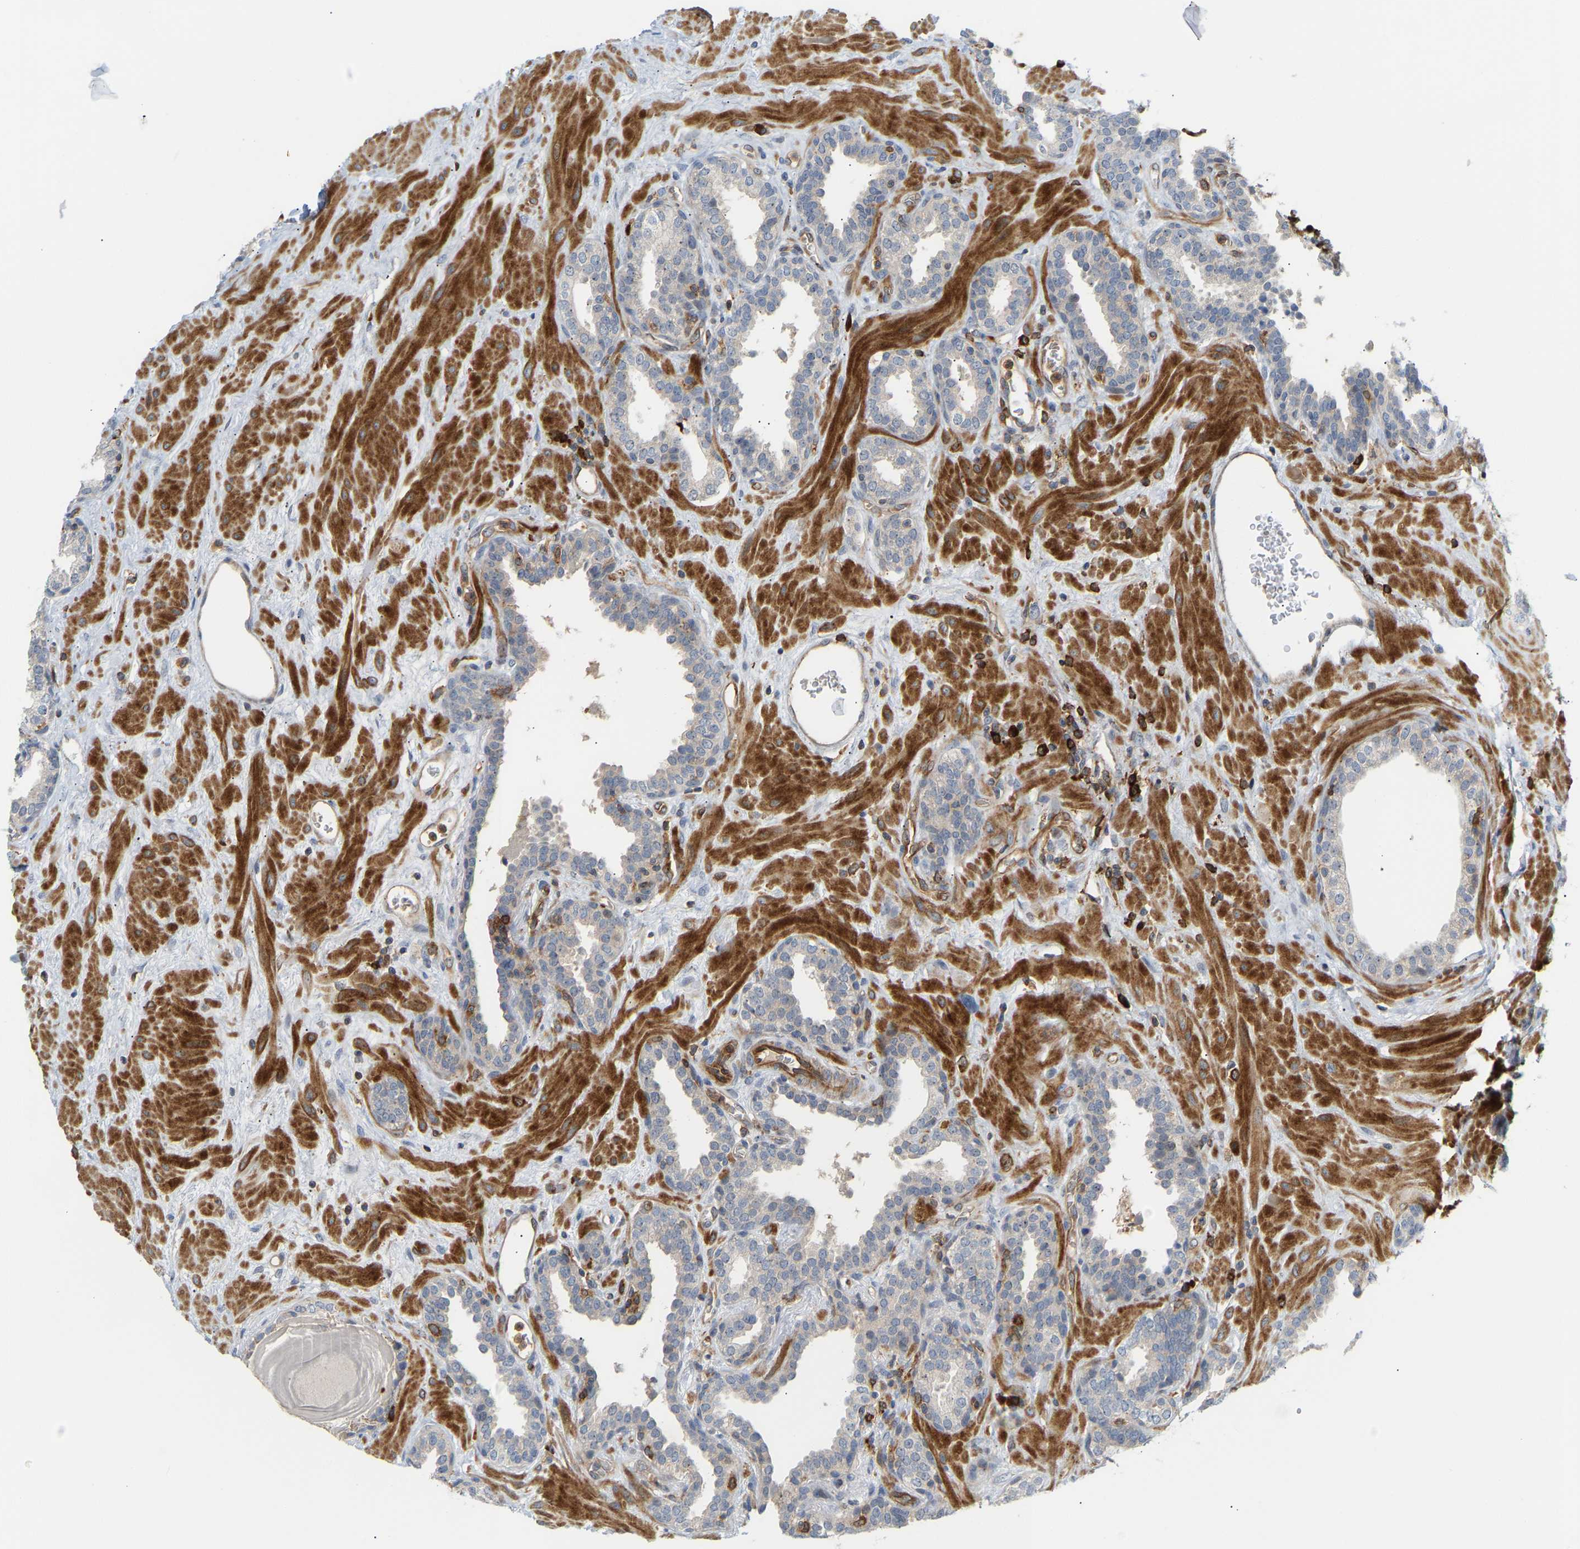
{"staining": {"intensity": "weak", "quantity": "<25%", "location": "cytoplasmic/membranous"}, "tissue": "prostate", "cell_type": "Glandular cells", "image_type": "normal", "snomed": [{"axis": "morphology", "description": "Normal tissue, NOS"}, {"axis": "topography", "description": "Prostate"}], "caption": "An image of prostate stained for a protein displays no brown staining in glandular cells.", "gene": "PLCG2", "patient": {"sex": "male", "age": 51}}